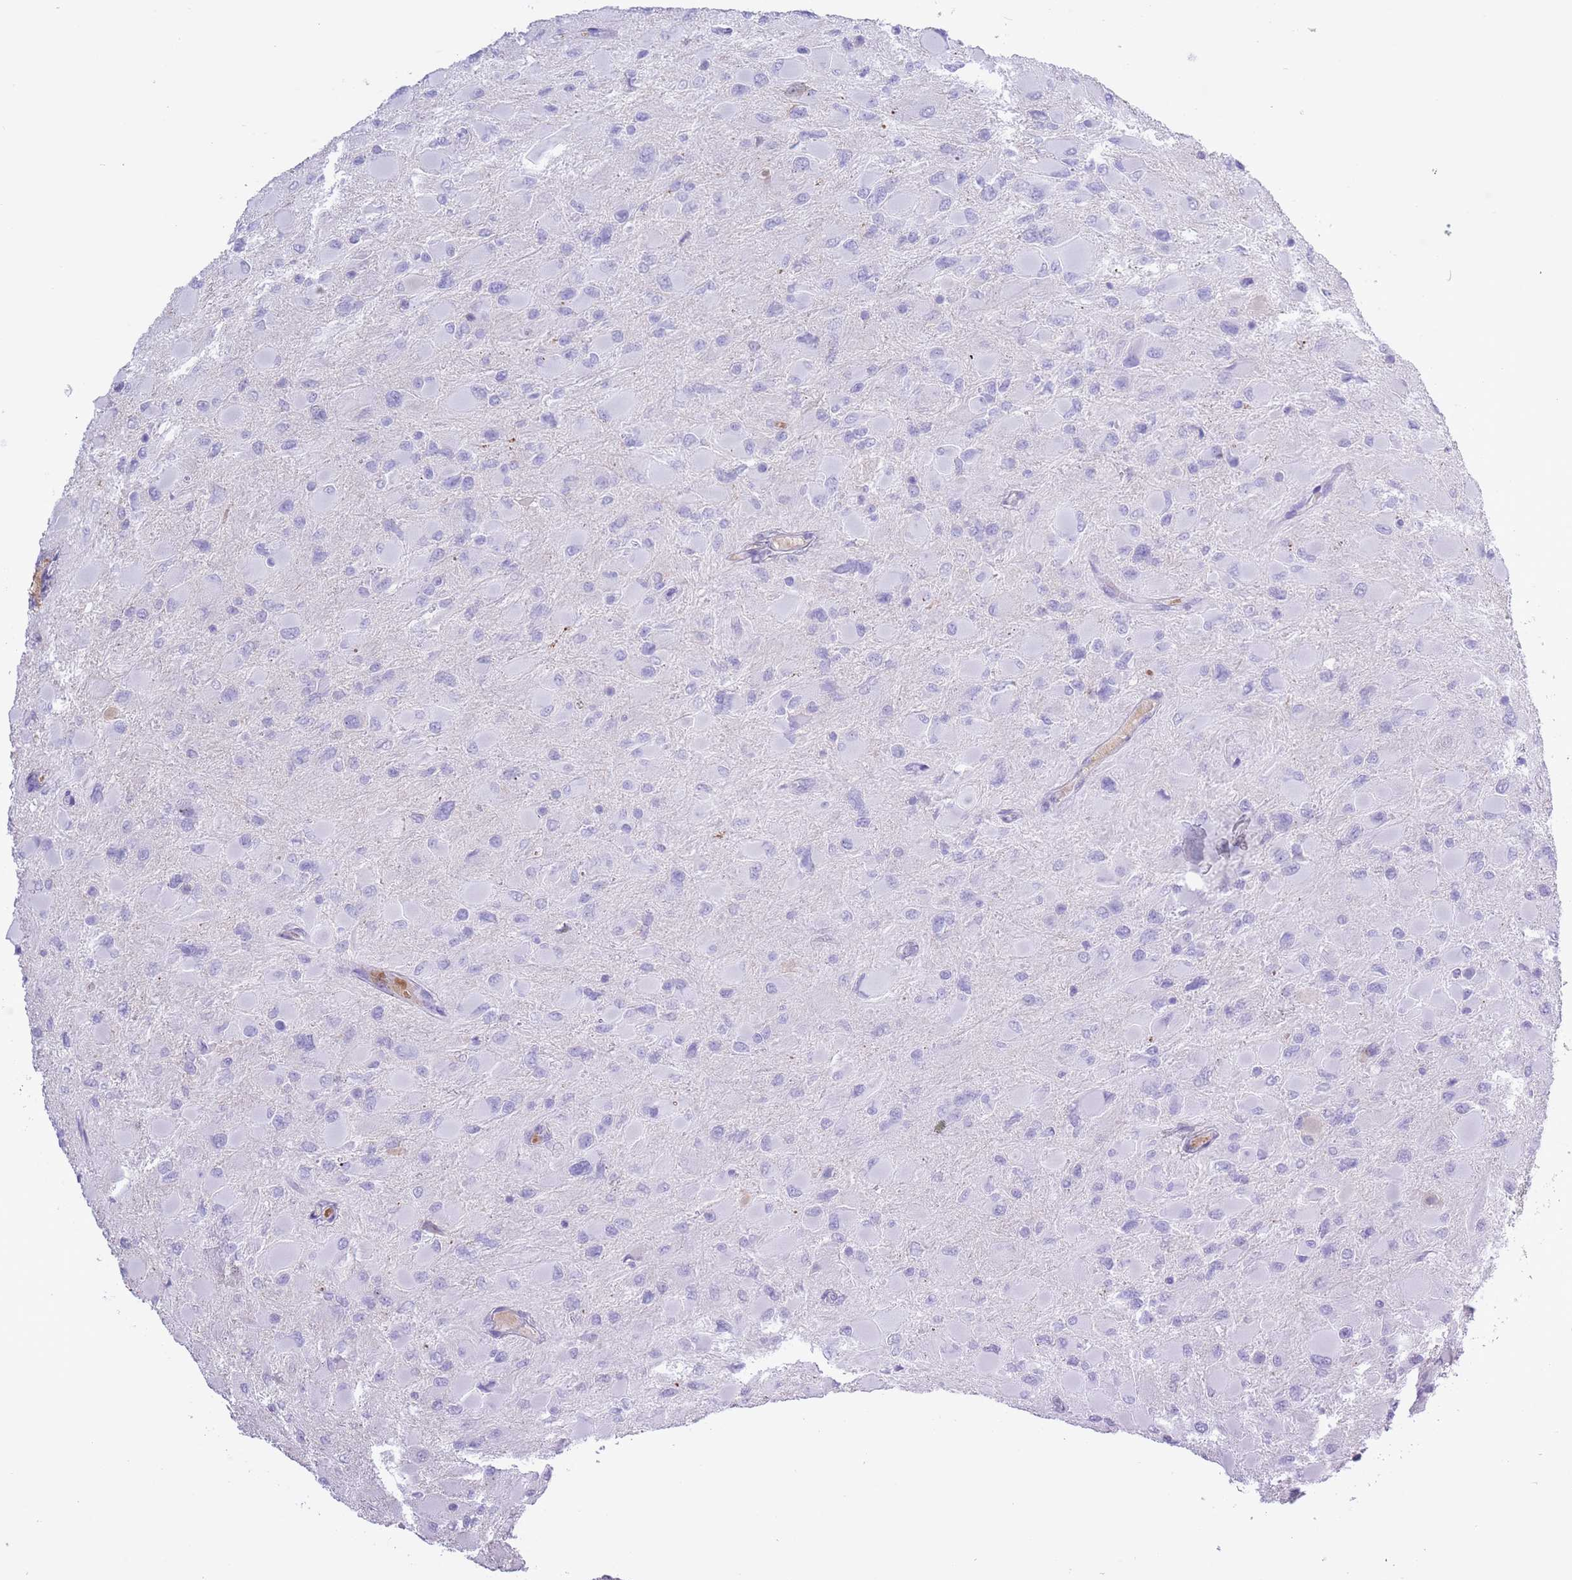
{"staining": {"intensity": "negative", "quantity": "none", "location": "none"}, "tissue": "glioma", "cell_type": "Tumor cells", "image_type": "cancer", "snomed": [{"axis": "morphology", "description": "Glioma, malignant, High grade"}, {"axis": "topography", "description": "Cerebral cortex"}], "caption": "Immunohistochemistry (IHC) histopathology image of neoplastic tissue: human glioma stained with DAB displays no significant protein expression in tumor cells.", "gene": "AP3S2", "patient": {"sex": "female", "age": 36}}